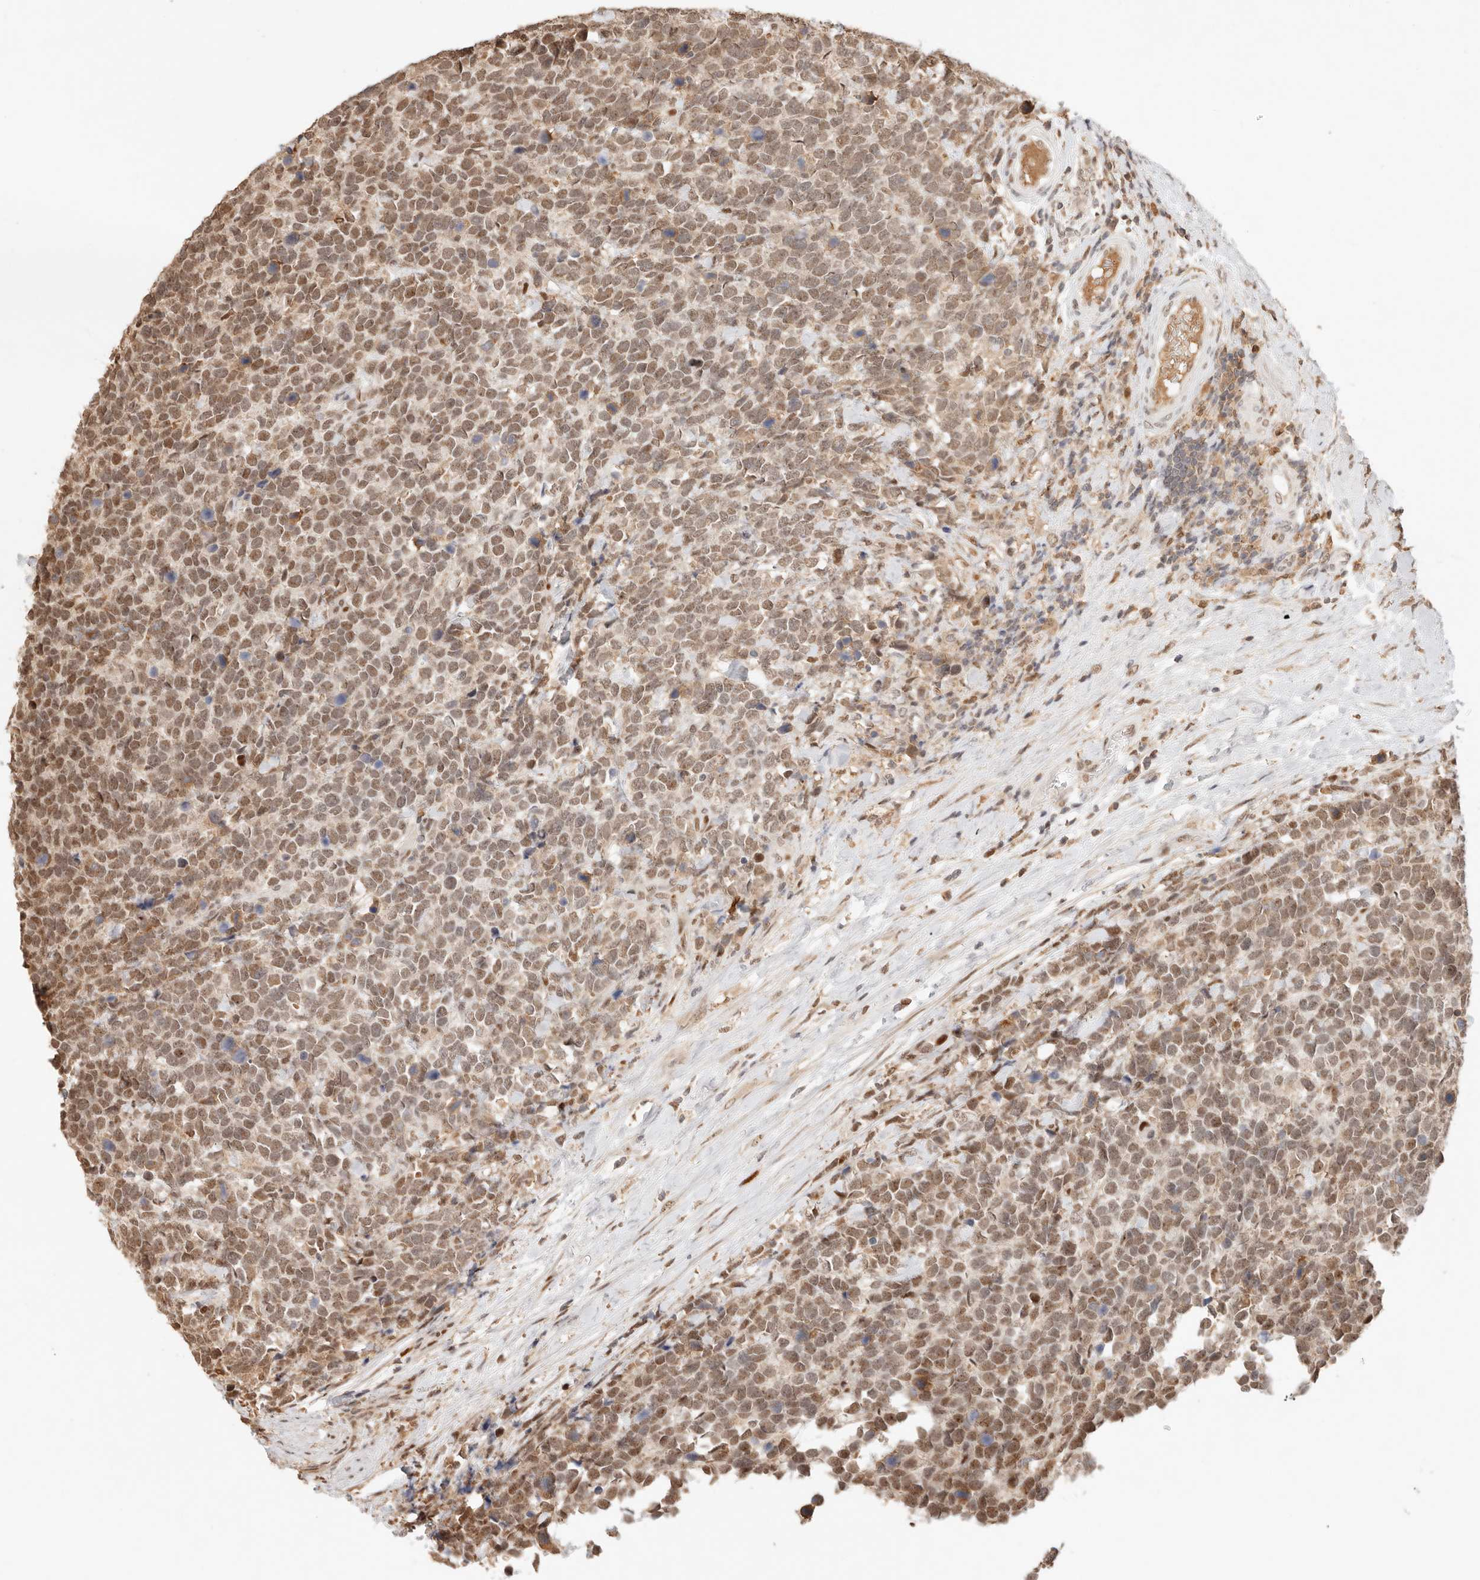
{"staining": {"intensity": "moderate", "quantity": ">75%", "location": "nuclear"}, "tissue": "urothelial cancer", "cell_type": "Tumor cells", "image_type": "cancer", "snomed": [{"axis": "morphology", "description": "Urothelial carcinoma, High grade"}, {"axis": "topography", "description": "Urinary bladder"}], "caption": "Human urothelial cancer stained with a protein marker demonstrates moderate staining in tumor cells.", "gene": "NPAS2", "patient": {"sex": "female", "age": 82}}